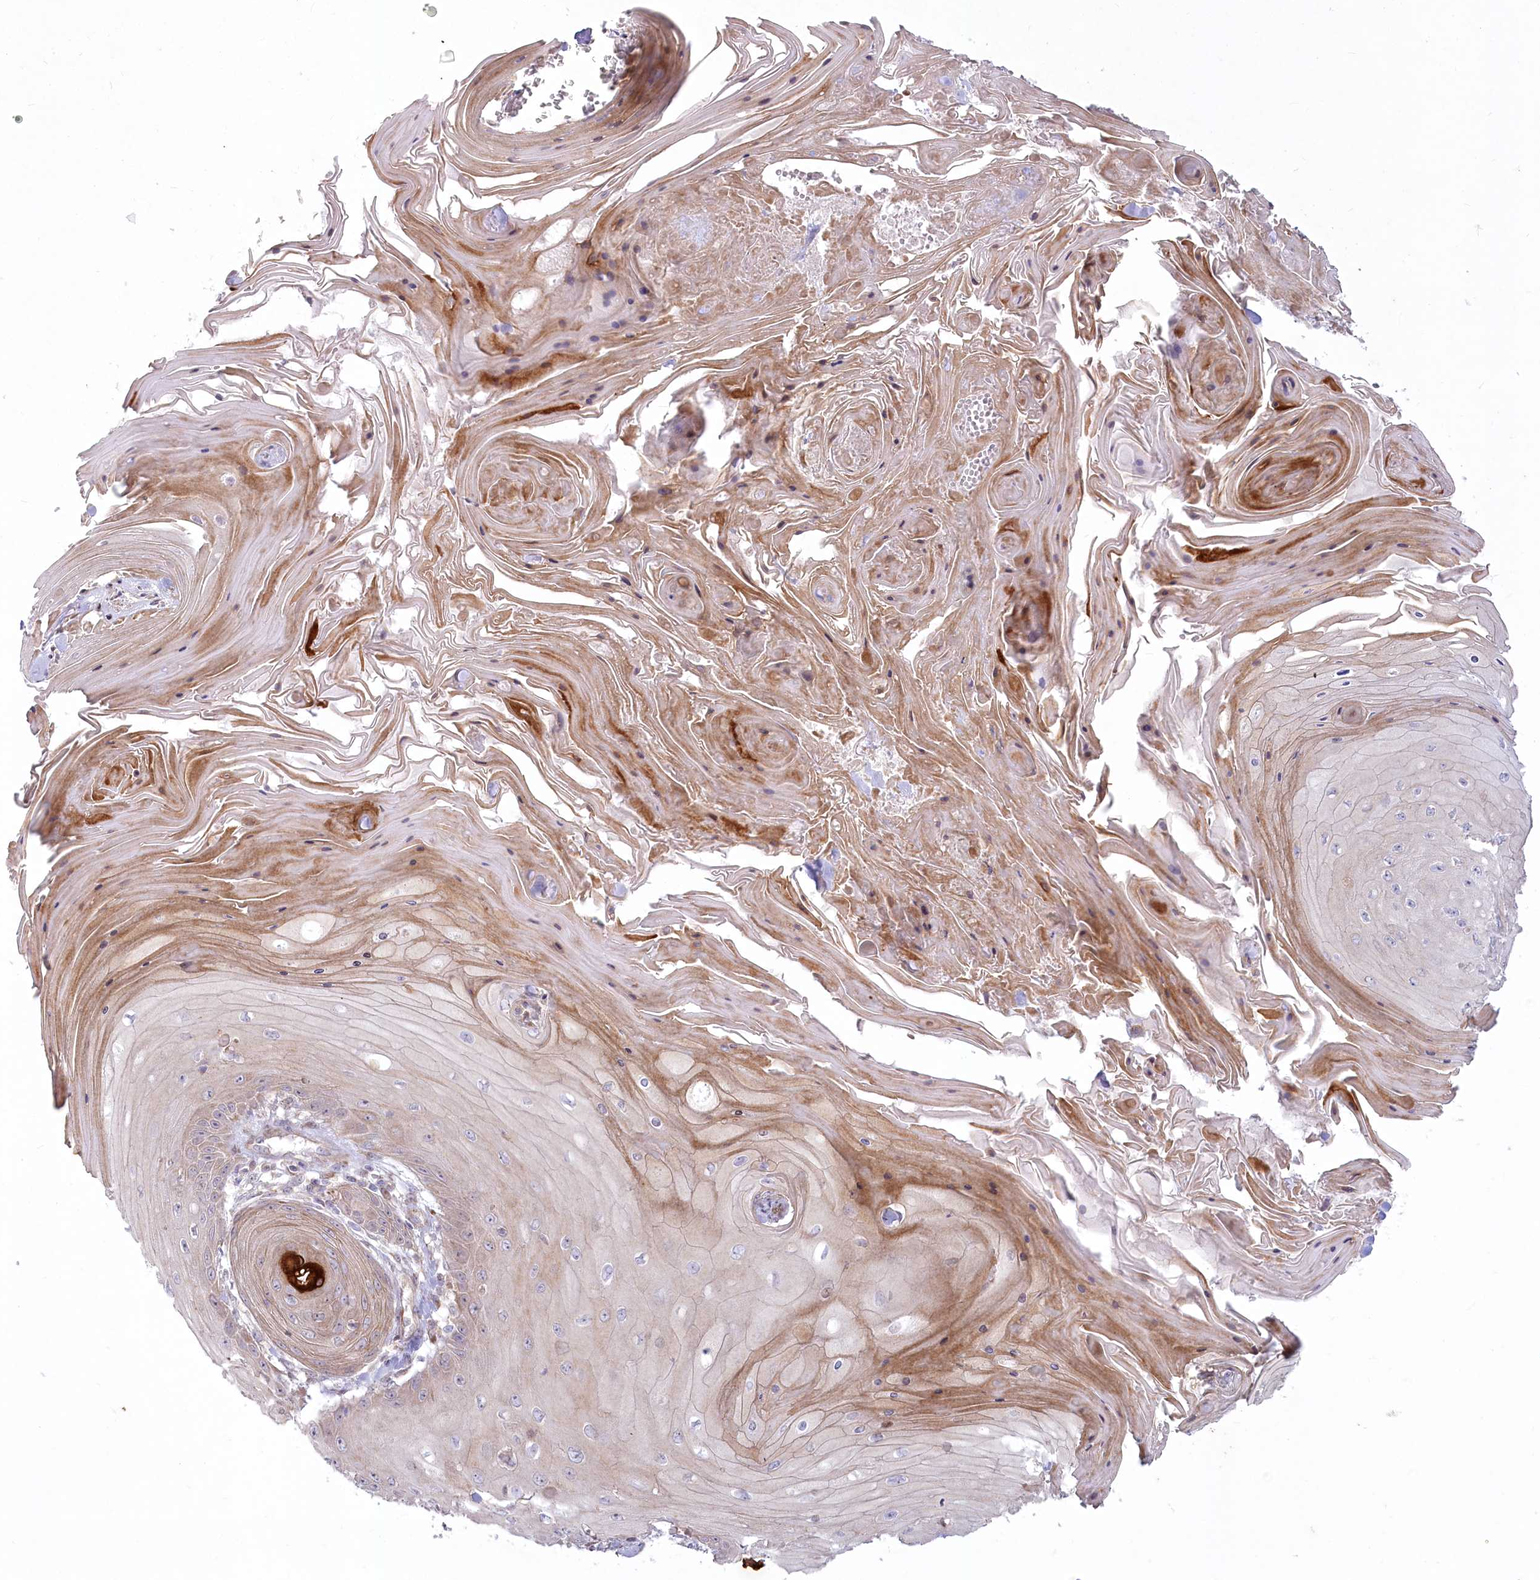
{"staining": {"intensity": "weak", "quantity": "25%-75%", "location": "cytoplasmic/membranous"}, "tissue": "skin cancer", "cell_type": "Tumor cells", "image_type": "cancer", "snomed": [{"axis": "morphology", "description": "Squamous cell carcinoma, NOS"}, {"axis": "topography", "description": "Skin"}], "caption": "Squamous cell carcinoma (skin) stained with a protein marker displays weak staining in tumor cells.", "gene": "MTG1", "patient": {"sex": "male", "age": 74}}